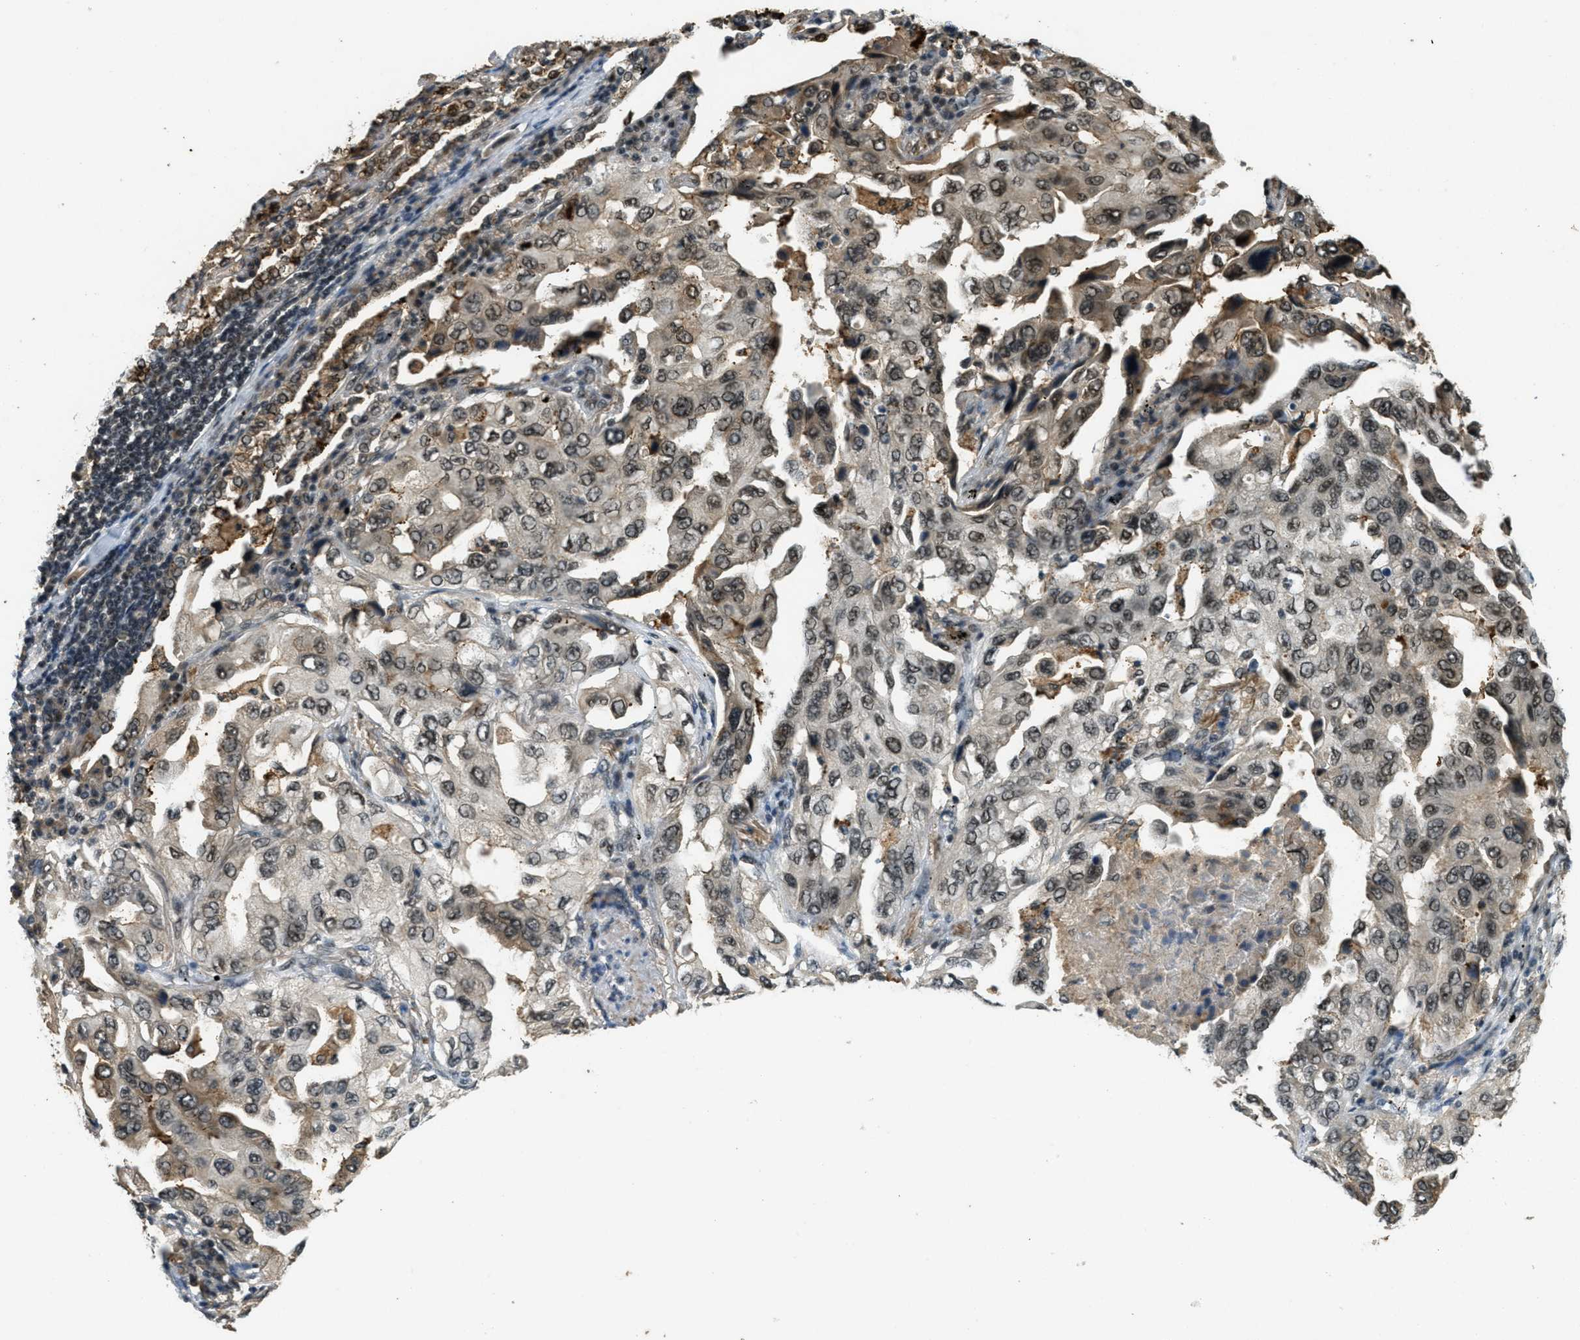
{"staining": {"intensity": "strong", "quantity": ">75%", "location": "cytoplasmic/membranous,nuclear"}, "tissue": "lung cancer", "cell_type": "Tumor cells", "image_type": "cancer", "snomed": [{"axis": "morphology", "description": "Adenocarcinoma, NOS"}, {"axis": "topography", "description": "Lung"}], "caption": "IHC micrograph of neoplastic tissue: lung cancer (adenocarcinoma) stained using immunohistochemistry (IHC) shows high levels of strong protein expression localized specifically in the cytoplasmic/membranous and nuclear of tumor cells, appearing as a cytoplasmic/membranous and nuclear brown color.", "gene": "ZNF148", "patient": {"sex": "female", "age": 65}}